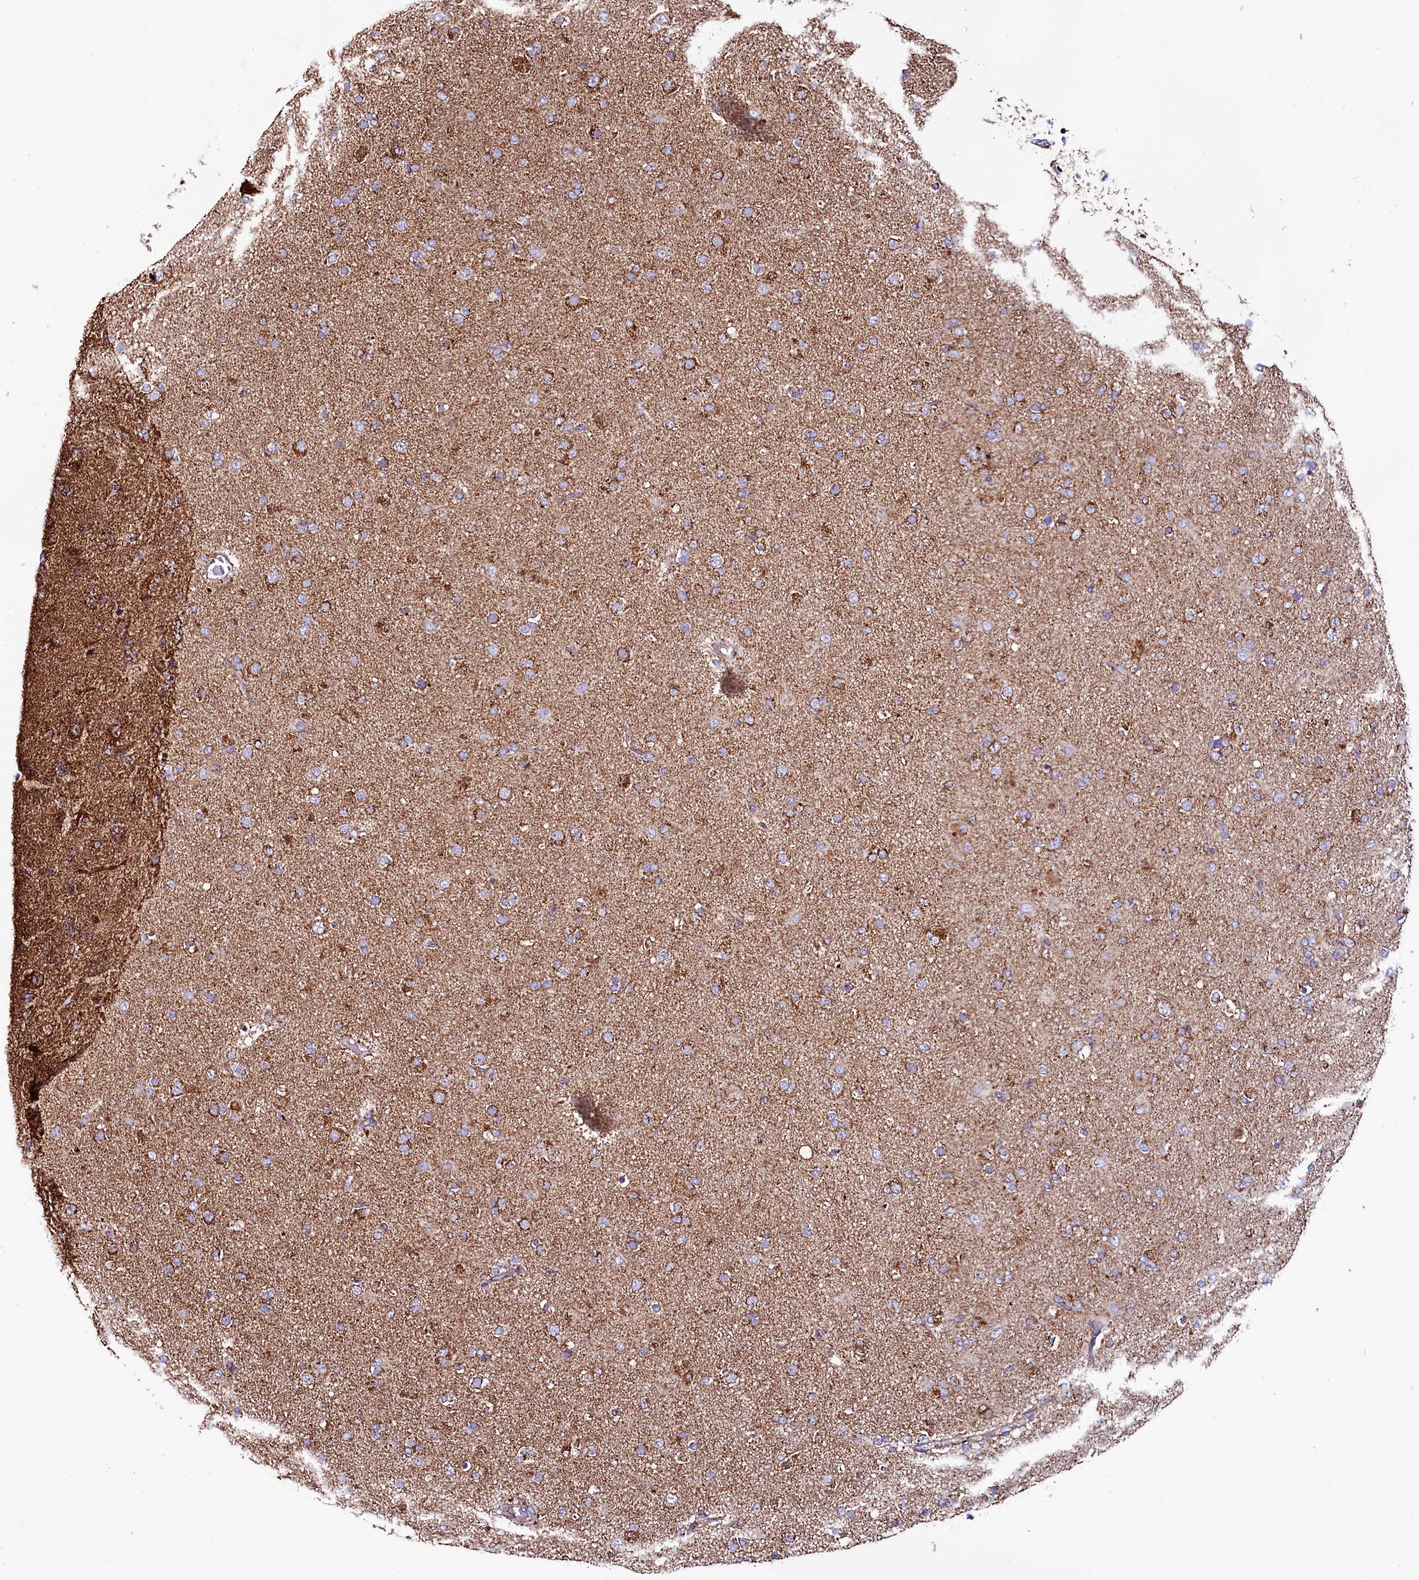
{"staining": {"intensity": "moderate", "quantity": ">75%", "location": "cytoplasmic/membranous"}, "tissue": "glioma", "cell_type": "Tumor cells", "image_type": "cancer", "snomed": [{"axis": "morphology", "description": "Glioma, malignant, Low grade"}, {"axis": "topography", "description": "Brain"}], "caption": "Immunohistochemistry image of neoplastic tissue: malignant glioma (low-grade) stained using immunohistochemistry (IHC) shows medium levels of moderate protein expression localized specifically in the cytoplasmic/membranous of tumor cells, appearing as a cytoplasmic/membranous brown color.", "gene": "APLP2", "patient": {"sex": "male", "age": 65}}